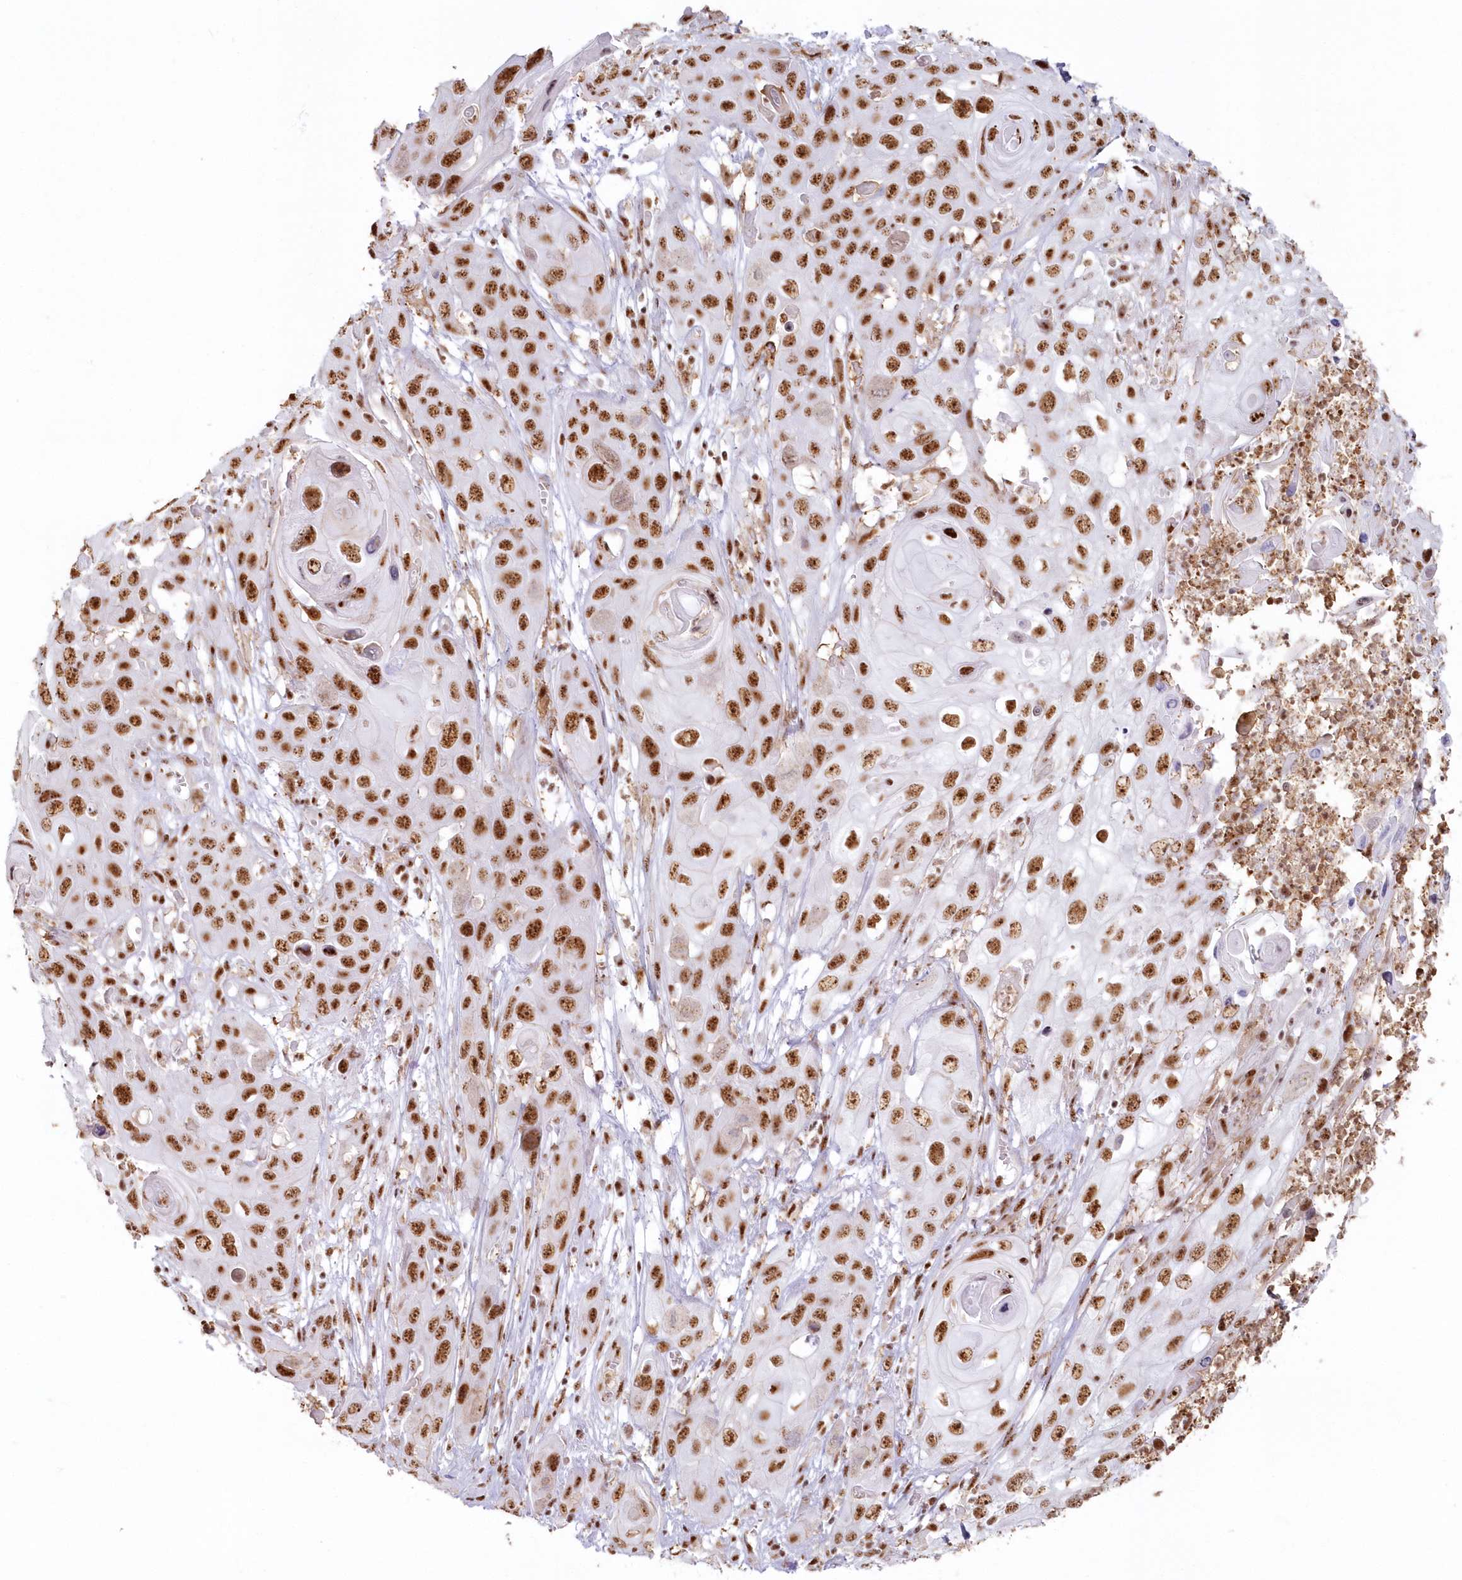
{"staining": {"intensity": "strong", "quantity": ">75%", "location": "nuclear"}, "tissue": "skin cancer", "cell_type": "Tumor cells", "image_type": "cancer", "snomed": [{"axis": "morphology", "description": "Squamous cell carcinoma, NOS"}, {"axis": "topography", "description": "Skin"}], "caption": "Squamous cell carcinoma (skin) stained with a protein marker reveals strong staining in tumor cells.", "gene": "DDX46", "patient": {"sex": "male", "age": 55}}